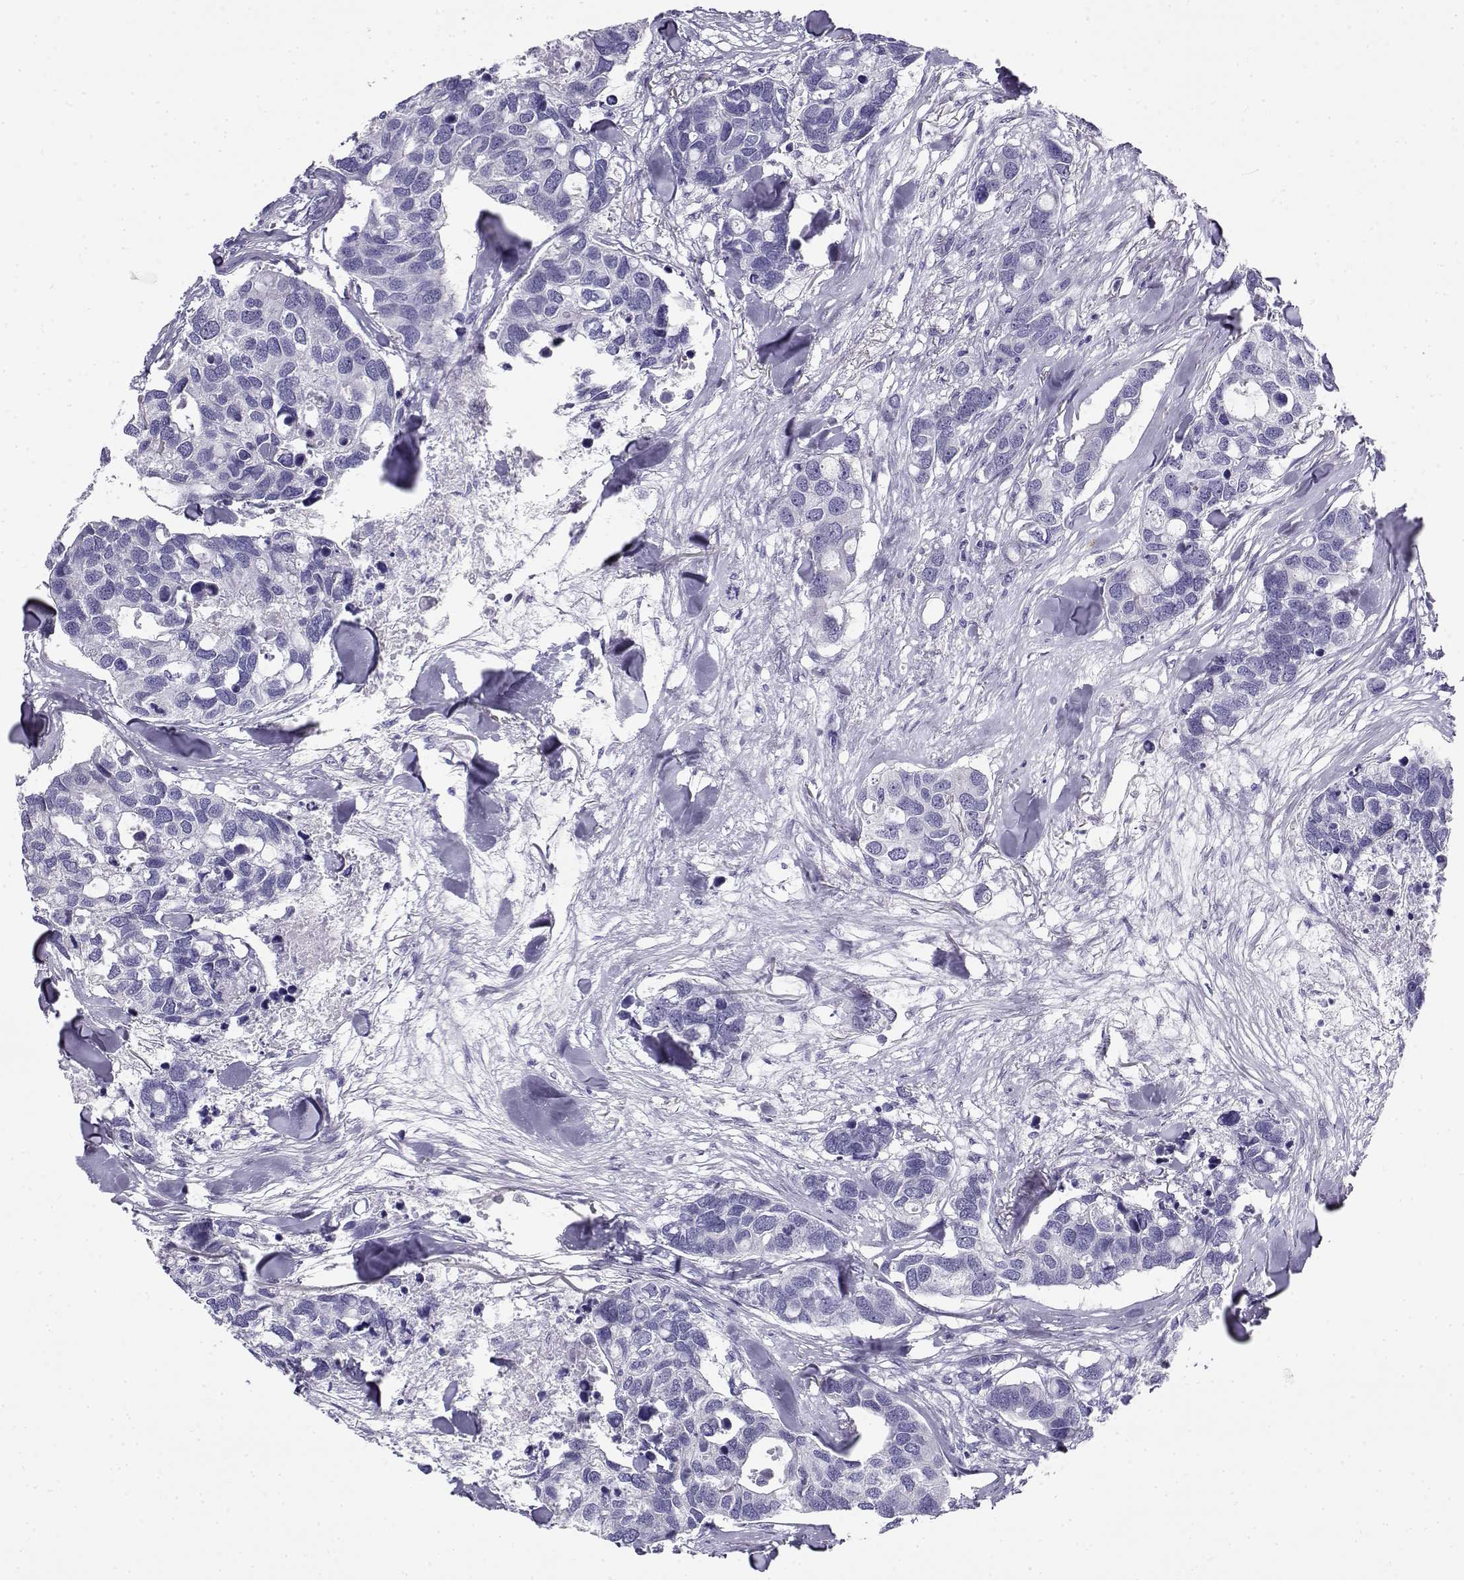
{"staining": {"intensity": "negative", "quantity": "none", "location": "none"}, "tissue": "breast cancer", "cell_type": "Tumor cells", "image_type": "cancer", "snomed": [{"axis": "morphology", "description": "Duct carcinoma"}, {"axis": "topography", "description": "Breast"}], "caption": "Breast cancer (intraductal carcinoma) was stained to show a protein in brown. There is no significant expression in tumor cells. The staining was performed using DAB (3,3'-diaminobenzidine) to visualize the protein expression in brown, while the nuclei were stained in blue with hematoxylin (Magnification: 20x).", "gene": "CABS1", "patient": {"sex": "female", "age": 83}}